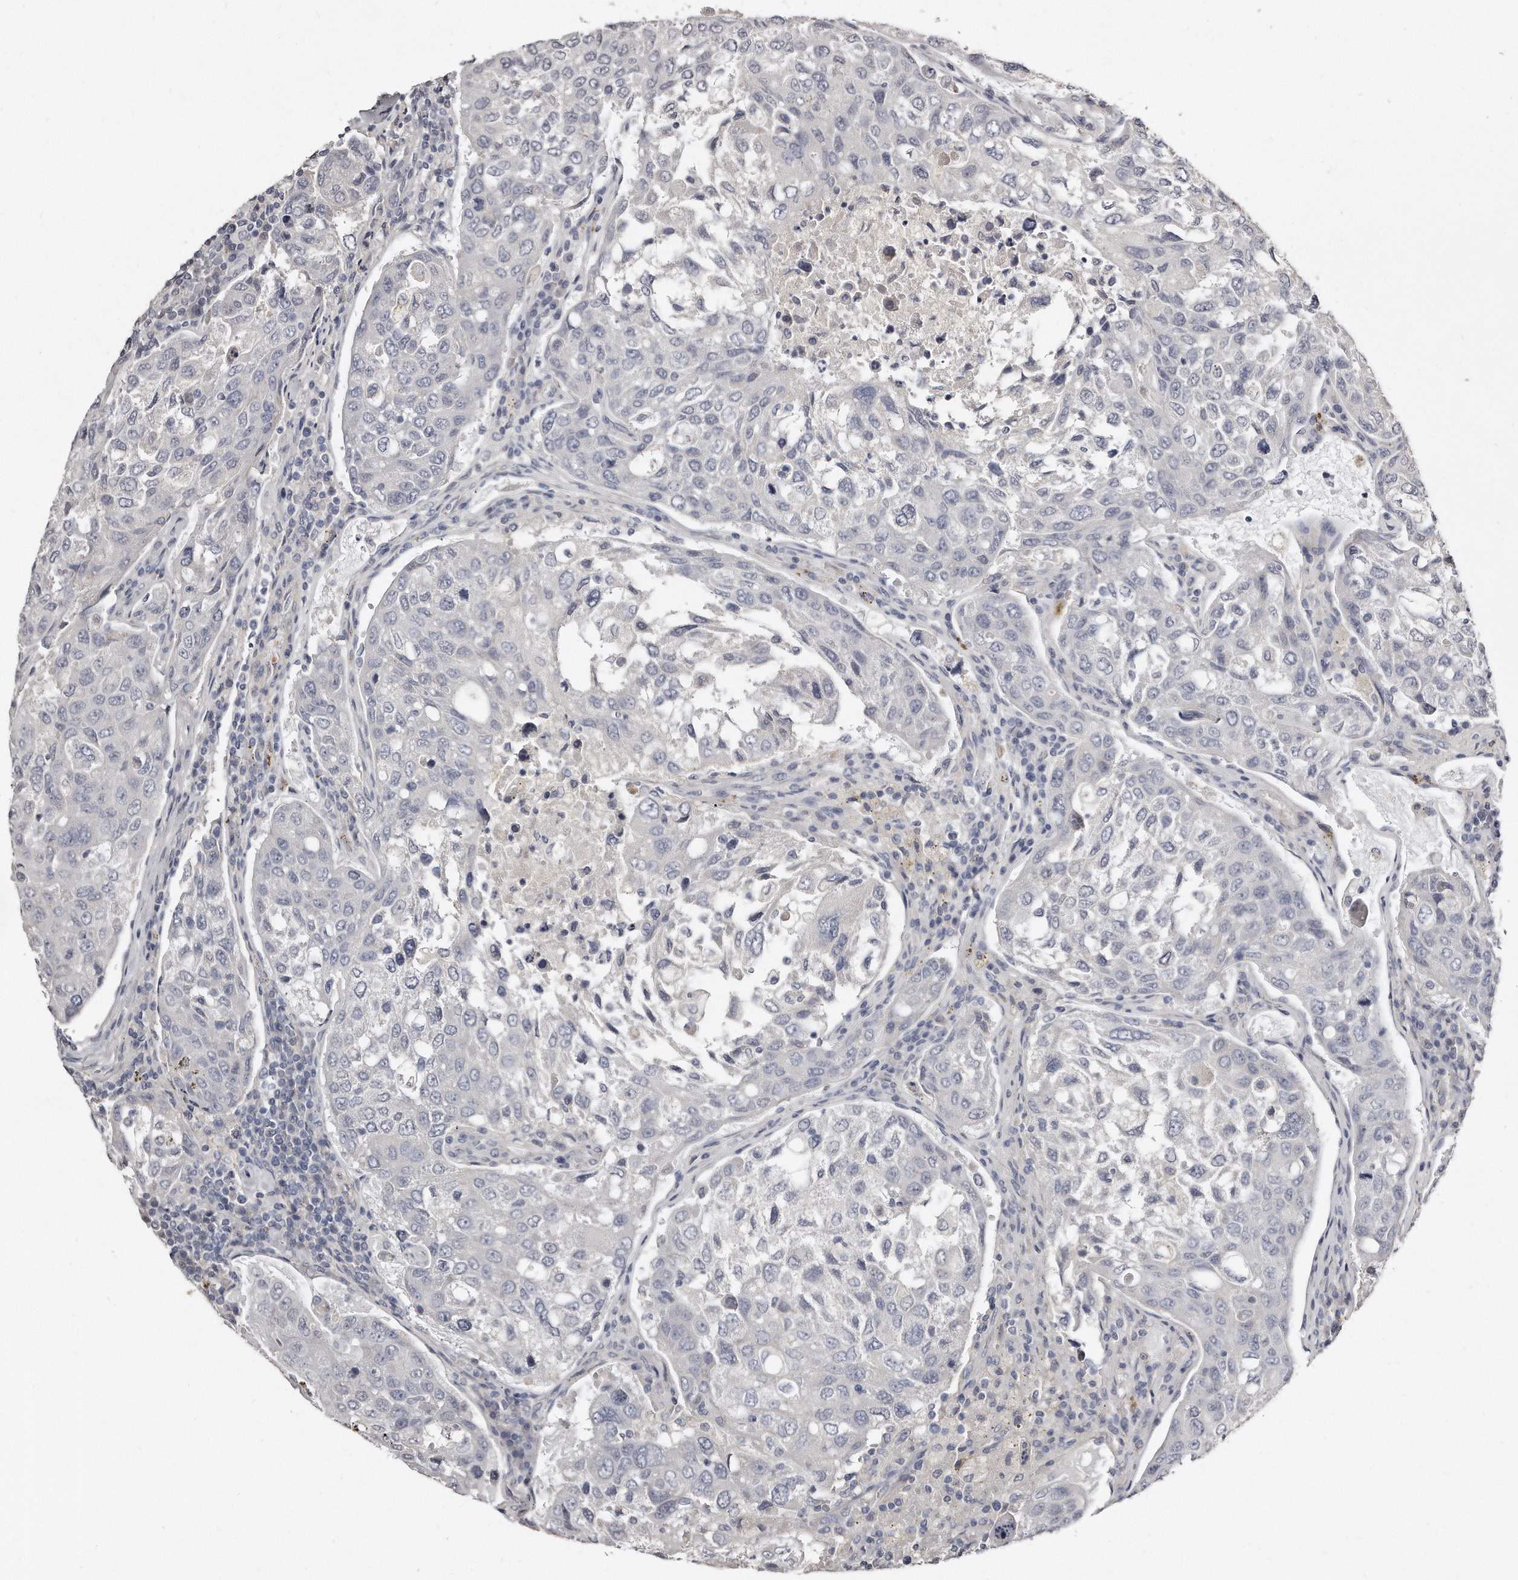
{"staining": {"intensity": "negative", "quantity": "none", "location": "none"}, "tissue": "urothelial cancer", "cell_type": "Tumor cells", "image_type": "cancer", "snomed": [{"axis": "morphology", "description": "Urothelial carcinoma, High grade"}, {"axis": "topography", "description": "Lymph node"}, {"axis": "topography", "description": "Urinary bladder"}], "caption": "This is a histopathology image of immunohistochemistry staining of urothelial cancer, which shows no expression in tumor cells.", "gene": "LMOD1", "patient": {"sex": "male", "age": 51}}